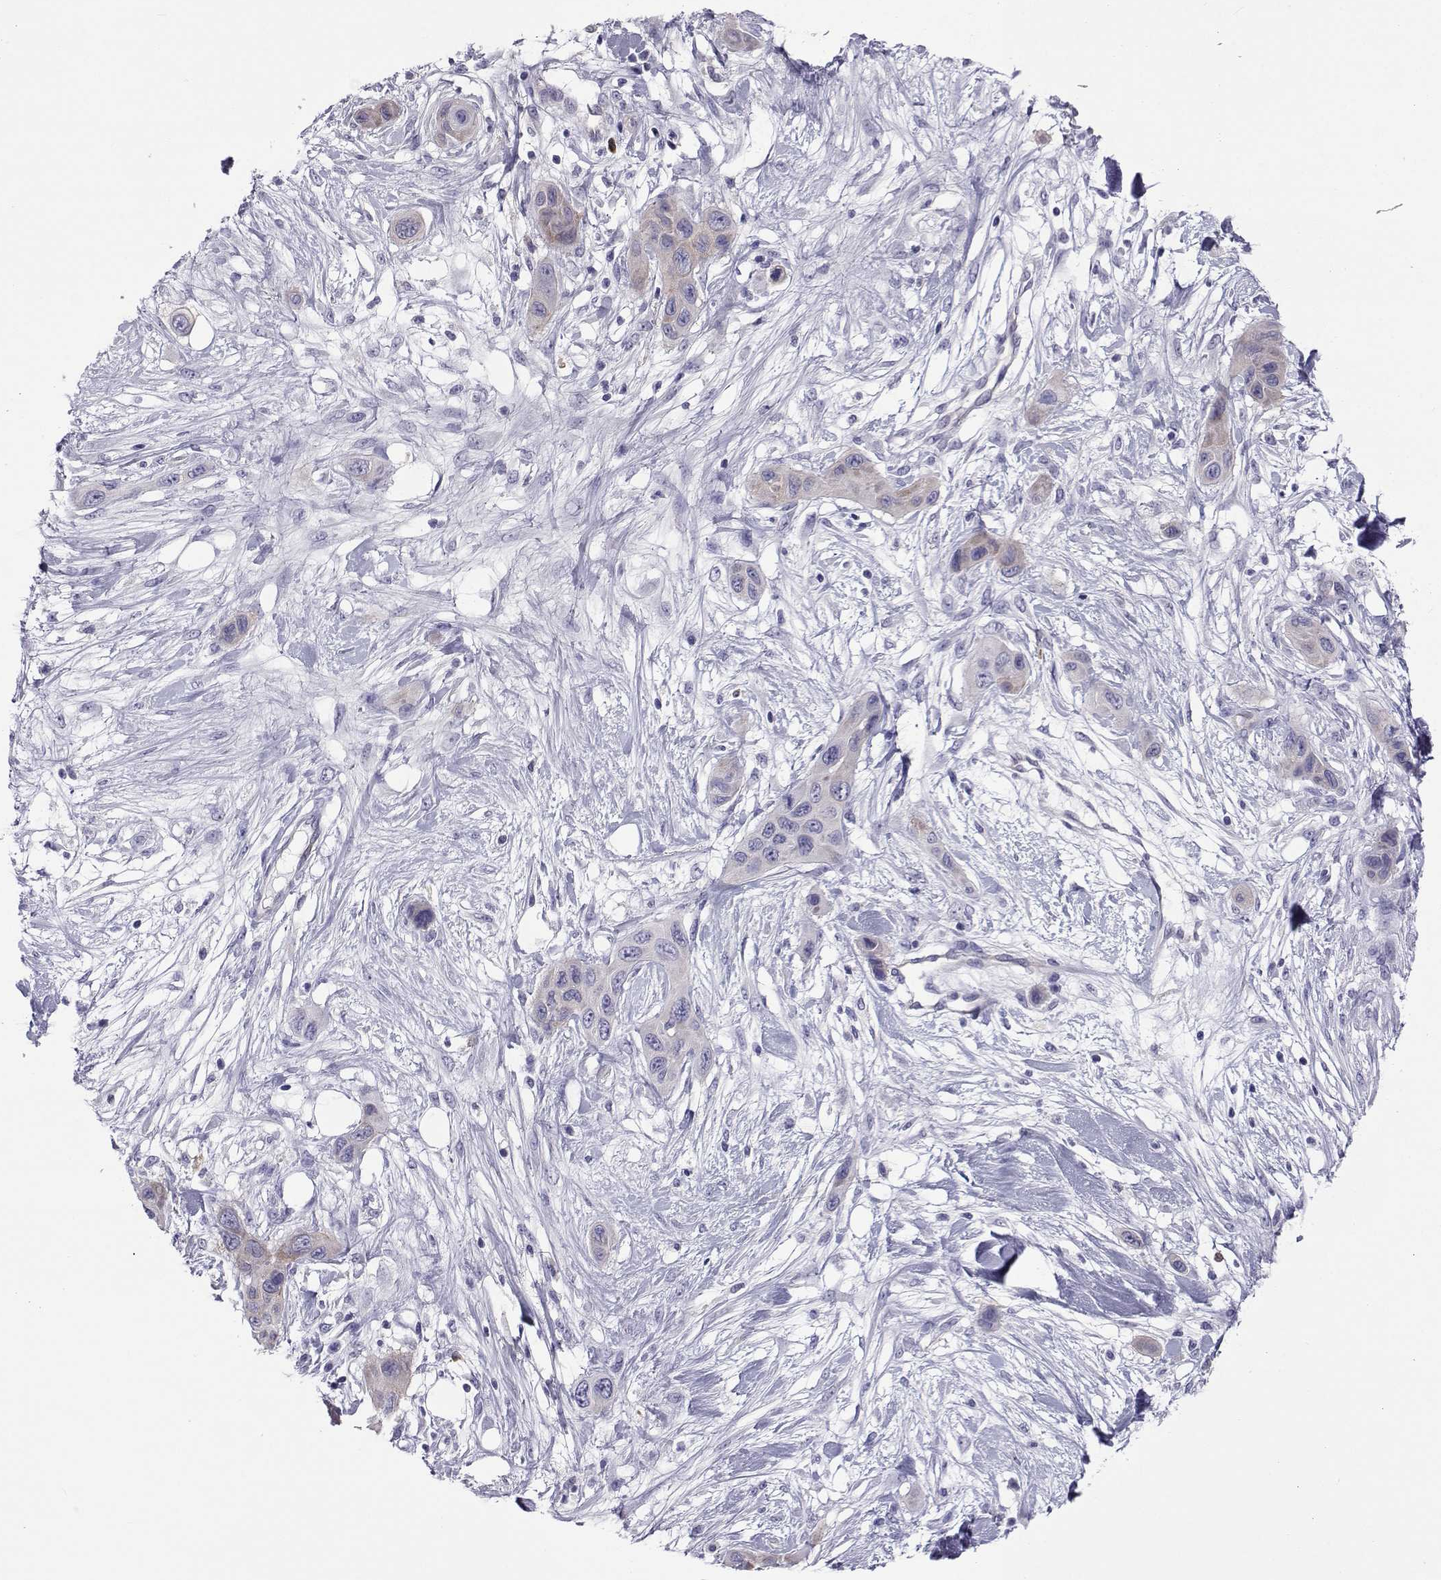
{"staining": {"intensity": "negative", "quantity": "none", "location": "none"}, "tissue": "skin cancer", "cell_type": "Tumor cells", "image_type": "cancer", "snomed": [{"axis": "morphology", "description": "Squamous cell carcinoma, NOS"}, {"axis": "topography", "description": "Skin"}], "caption": "The immunohistochemistry (IHC) image has no significant staining in tumor cells of skin squamous cell carcinoma tissue. (DAB (3,3'-diaminobenzidine) immunohistochemistry (IHC), high magnification).", "gene": "COL22A1", "patient": {"sex": "male", "age": 79}}